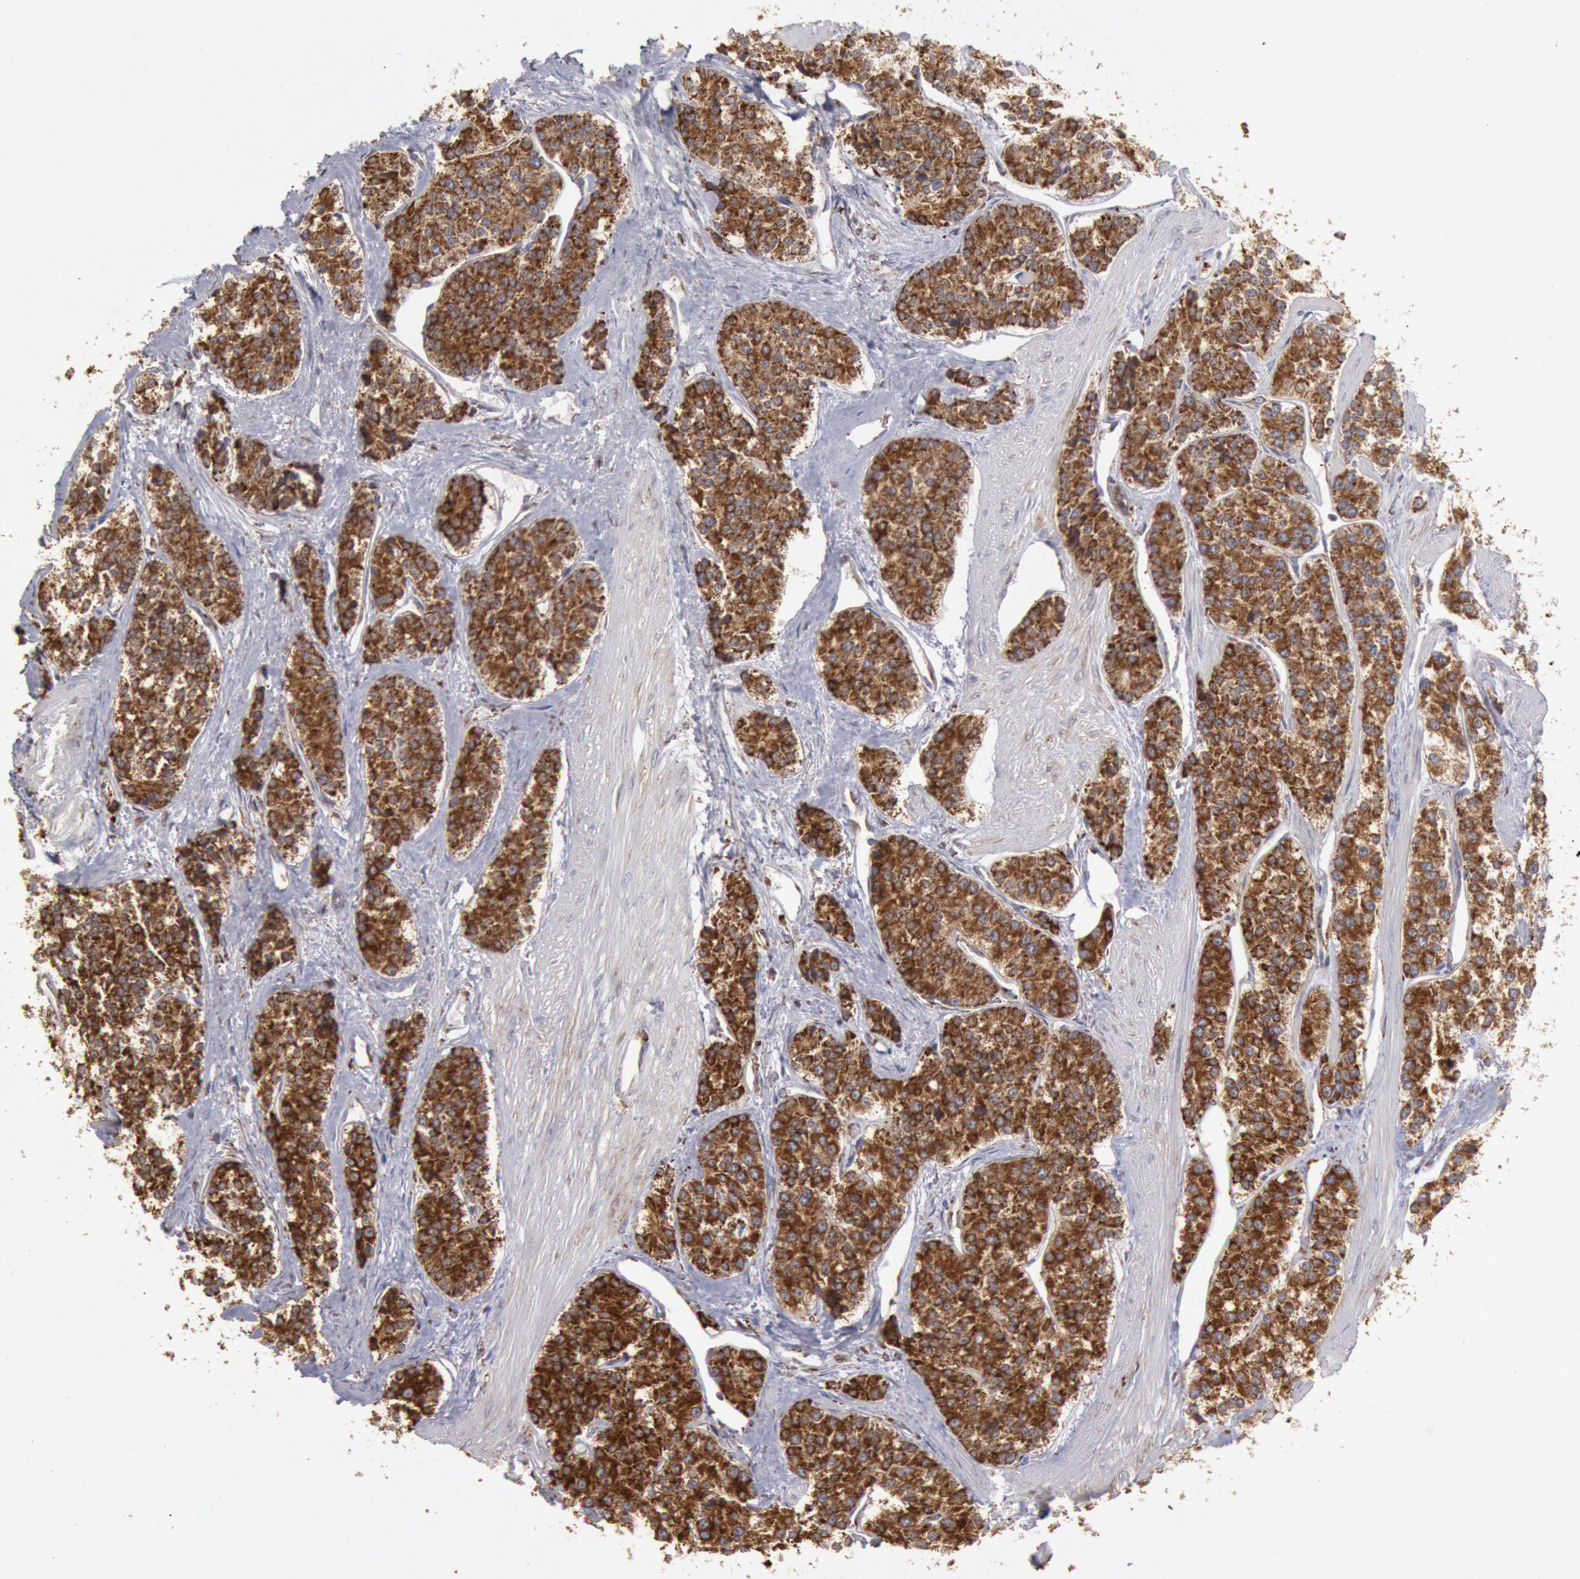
{"staining": {"intensity": "moderate", "quantity": ">75%", "location": "cytoplasmic/membranous"}, "tissue": "carcinoid", "cell_type": "Tumor cells", "image_type": "cancer", "snomed": [{"axis": "morphology", "description": "Carcinoid, malignant, NOS"}, {"axis": "topography", "description": "Stomach"}], "caption": "Immunohistochemical staining of carcinoid displays medium levels of moderate cytoplasmic/membranous positivity in about >75% of tumor cells.", "gene": "ERP44", "patient": {"sex": "female", "age": 76}}